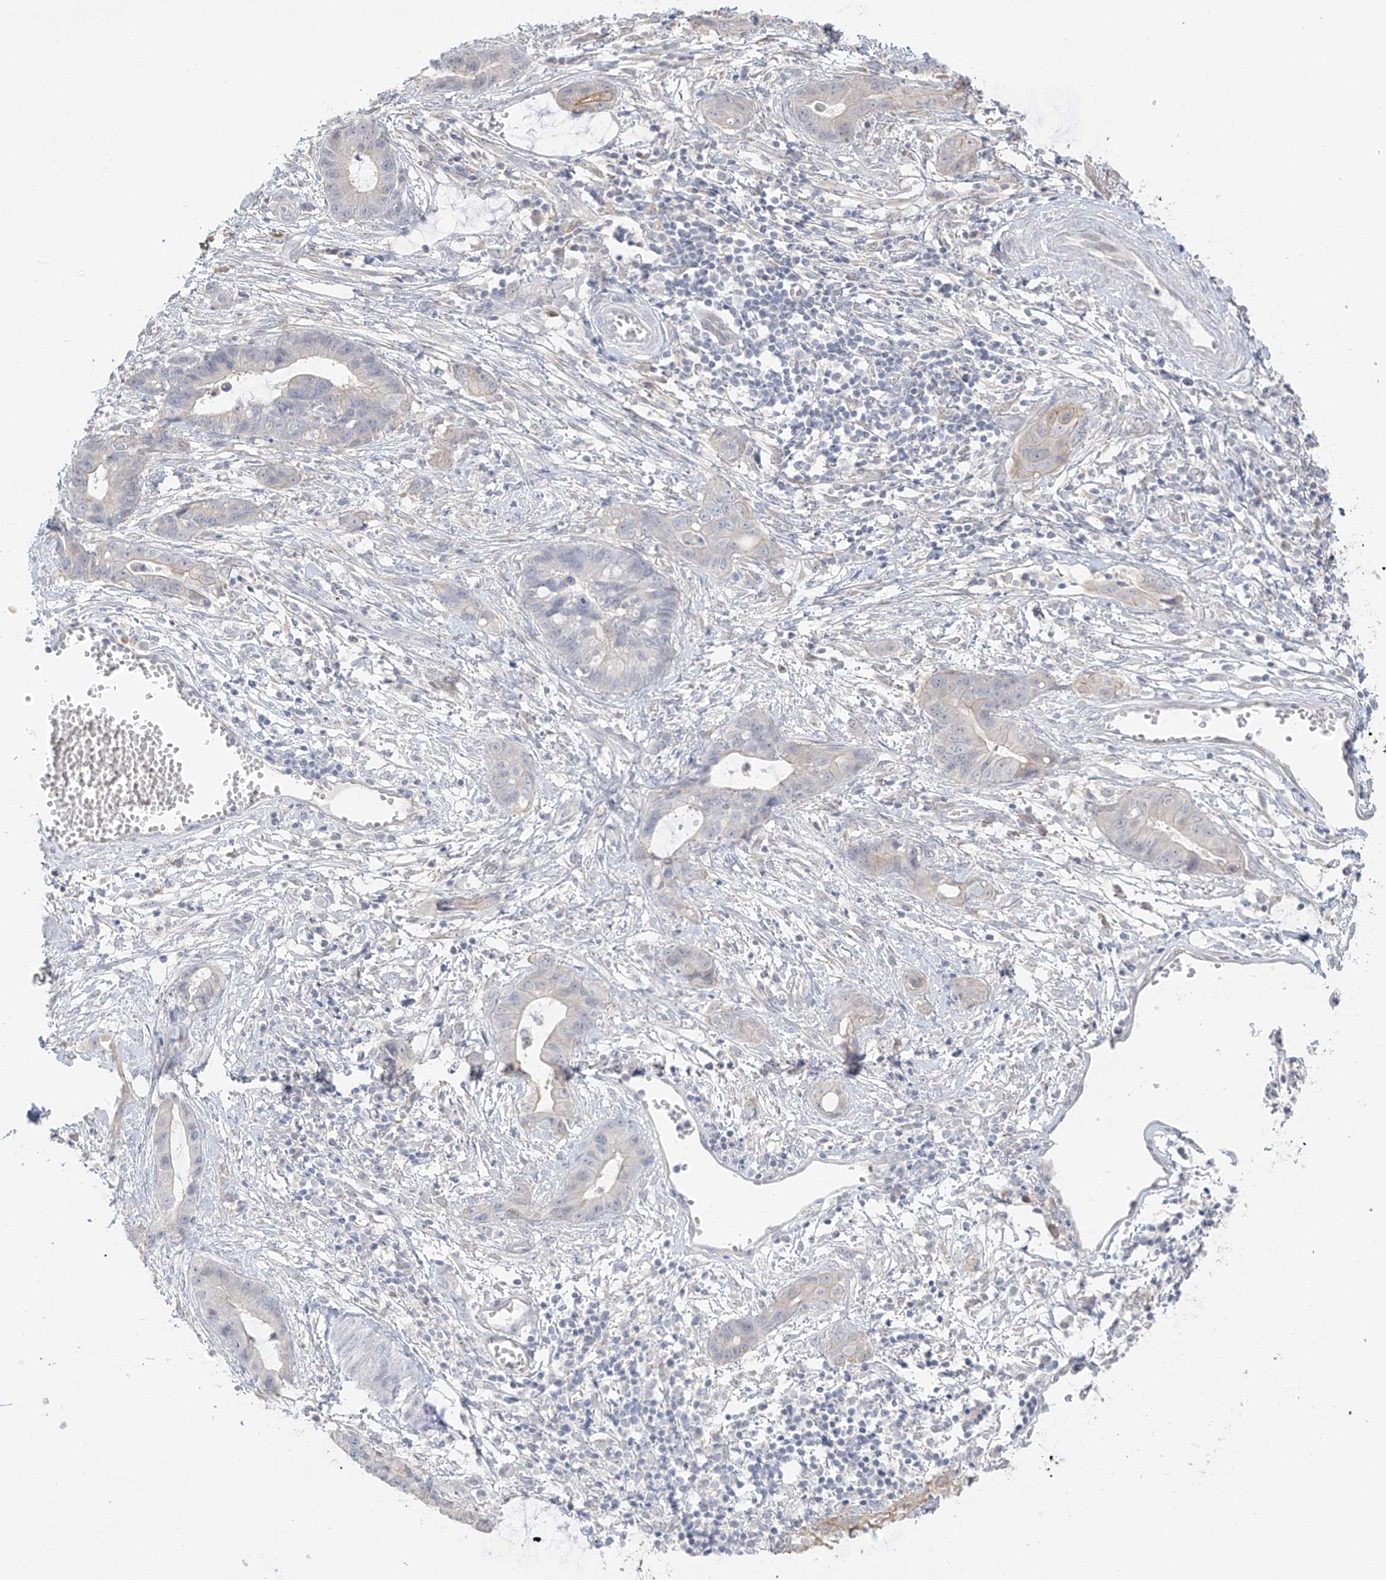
{"staining": {"intensity": "negative", "quantity": "none", "location": "none"}, "tissue": "cervical cancer", "cell_type": "Tumor cells", "image_type": "cancer", "snomed": [{"axis": "morphology", "description": "Adenocarcinoma, NOS"}, {"axis": "topography", "description": "Cervix"}], "caption": "An IHC histopathology image of cervical cancer is shown. There is no staining in tumor cells of cervical cancer. The staining was performed using DAB (3,3'-diaminobenzidine) to visualize the protein expression in brown, while the nuclei were stained in blue with hematoxylin (Magnification: 20x).", "gene": "DCDC2", "patient": {"sex": "female", "age": 44}}